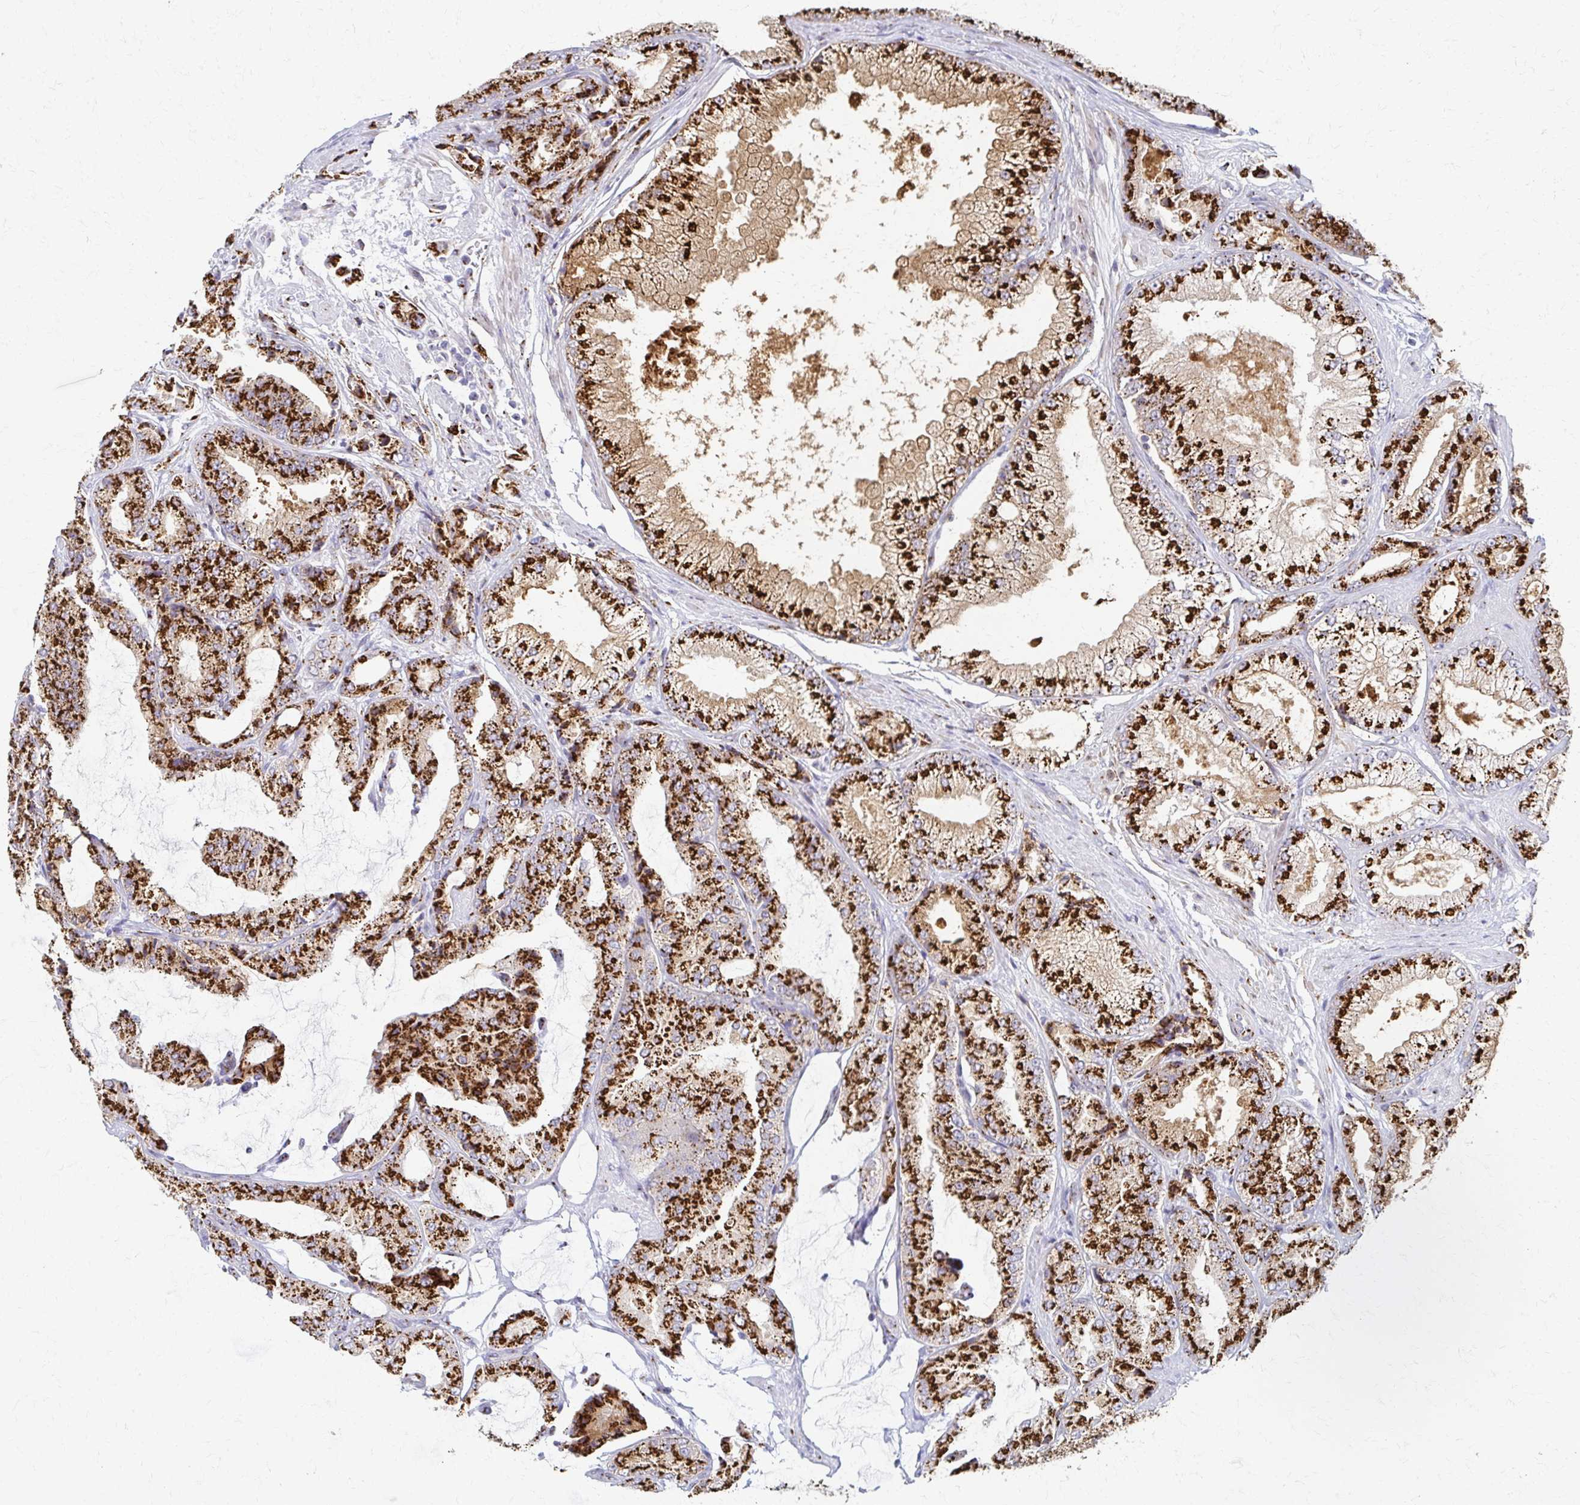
{"staining": {"intensity": "strong", "quantity": ">75%", "location": "cytoplasmic/membranous"}, "tissue": "prostate cancer", "cell_type": "Tumor cells", "image_type": "cancer", "snomed": [{"axis": "morphology", "description": "Adenocarcinoma, High grade"}, {"axis": "topography", "description": "Prostate"}], "caption": "This is a histology image of immunohistochemistry staining of high-grade adenocarcinoma (prostate), which shows strong staining in the cytoplasmic/membranous of tumor cells.", "gene": "TM9SF1", "patient": {"sex": "male", "age": 68}}